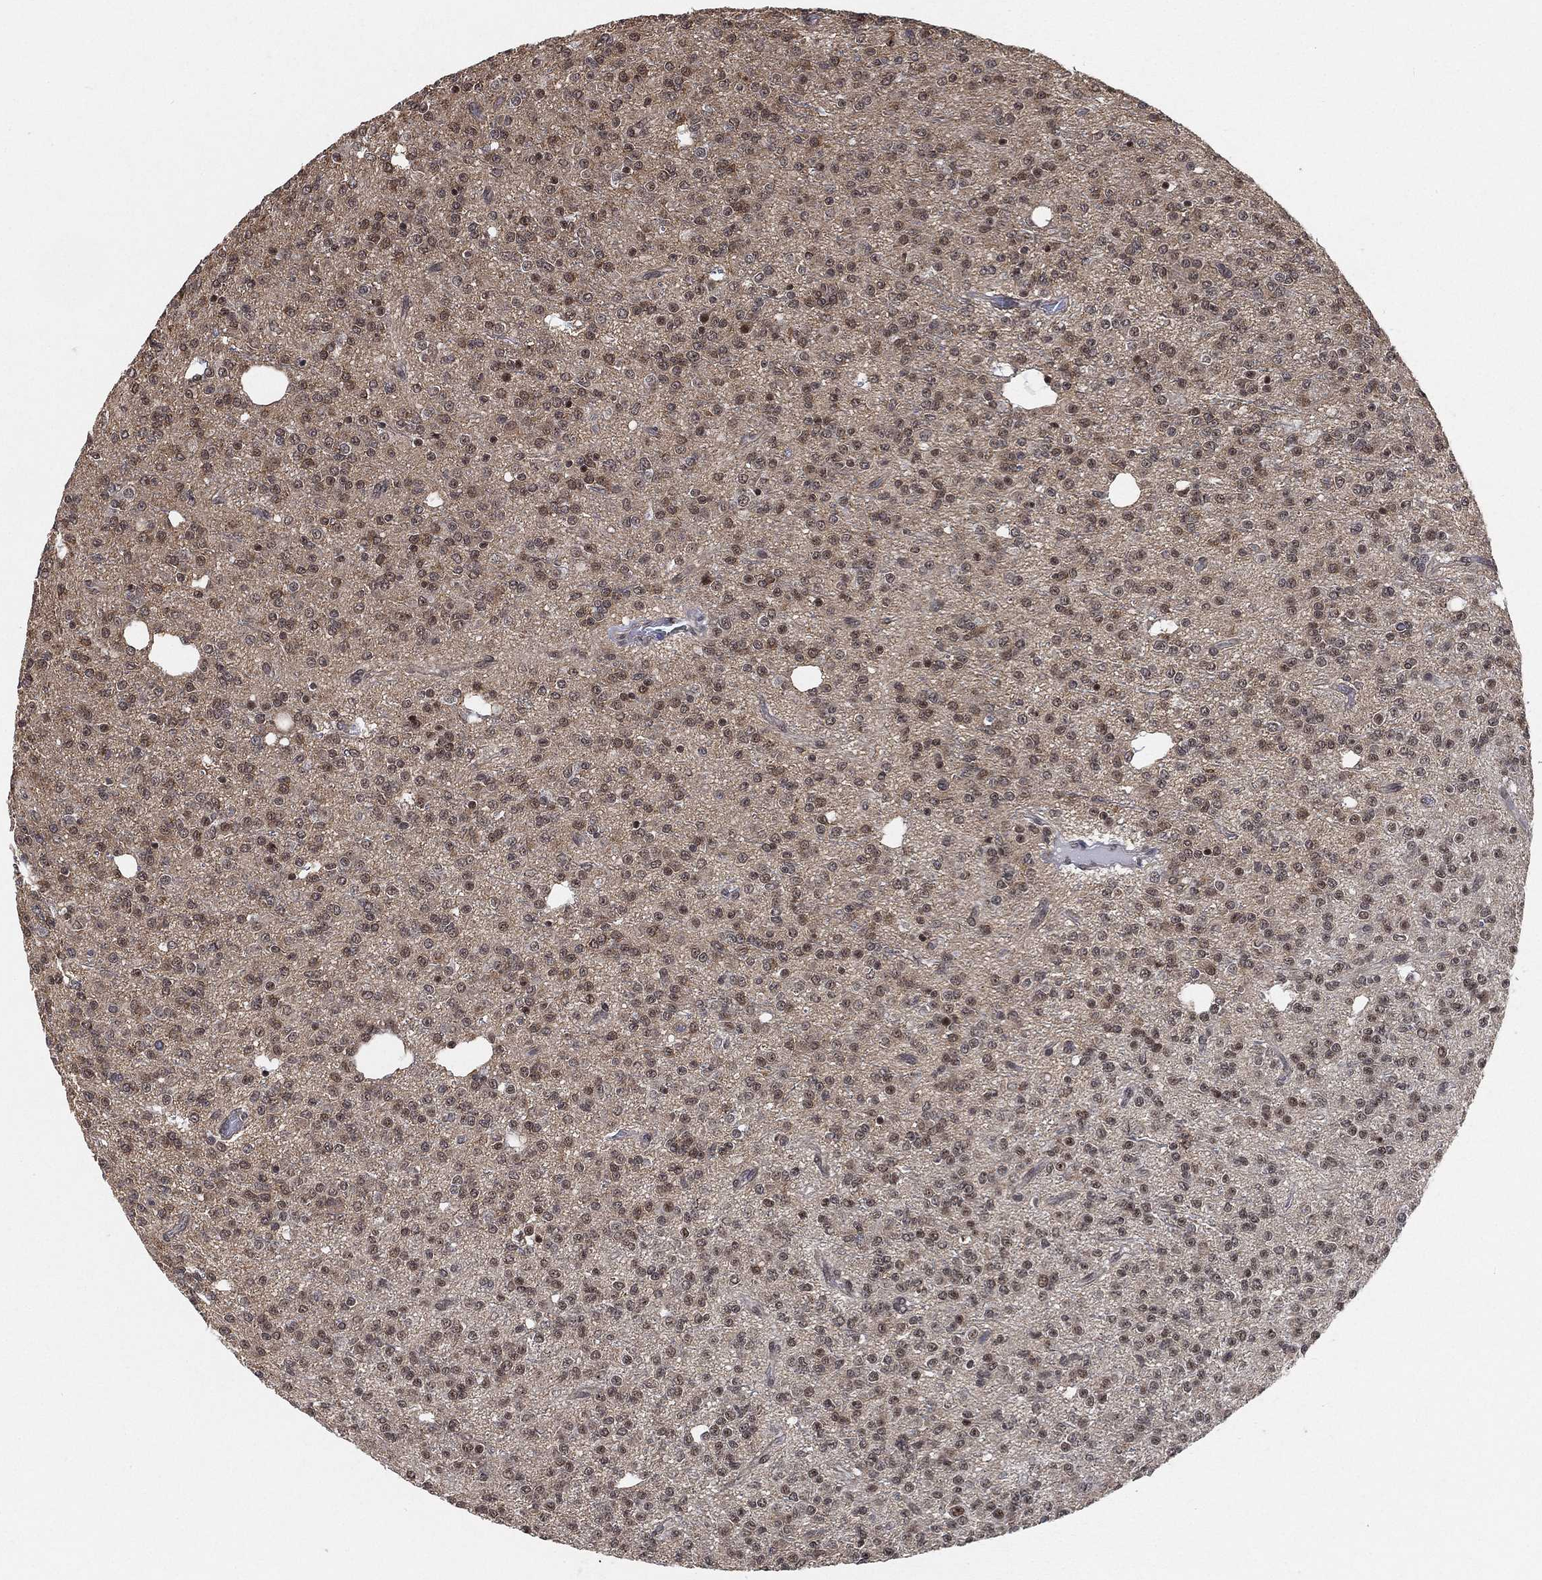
{"staining": {"intensity": "moderate", "quantity": "<25%", "location": "nuclear"}, "tissue": "glioma", "cell_type": "Tumor cells", "image_type": "cancer", "snomed": [{"axis": "morphology", "description": "Glioma, malignant, Low grade"}, {"axis": "topography", "description": "Brain"}], "caption": "Tumor cells display low levels of moderate nuclear staining in about <25% of cells in low-grade glioma (malignant). Using DAB (3,3'-diaminobenzidine) (brown) and hematoxylin (blue) stains, captured at high magnification using brightfield microscopy.", "gene": "RSRC2", "patient": {"sex": "male", "age": 27}}